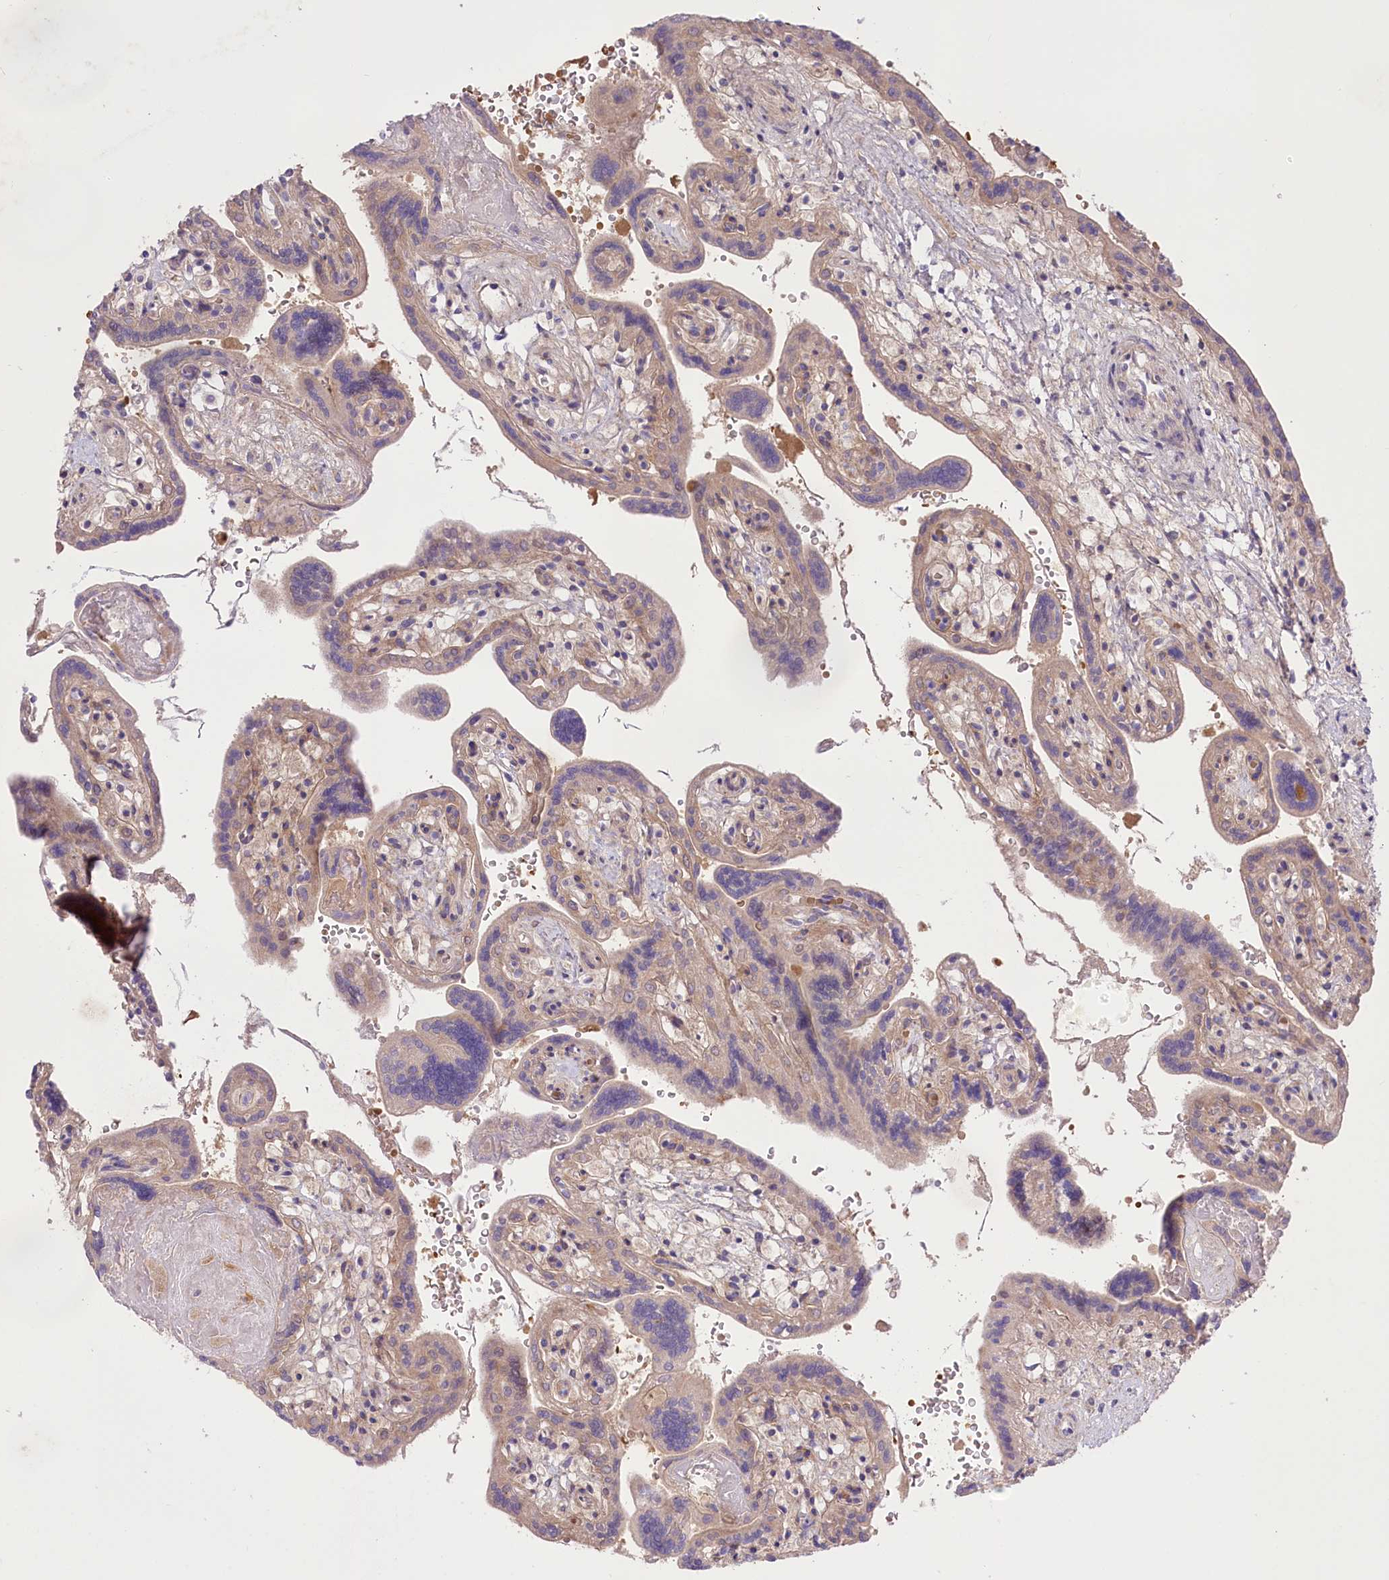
{"staining": {"intensity": "weak", "quantity": "<25%", "location": "cytoplasmic/membranous"}, "tissue": "placenta", "cell_type": "Trophoblastic cells", "image_type": "normal", "snomed": [{"axis": "morphology", "description": "Normal tissue, NOS"}, {"axis": "topography", "description": "Placenta"}], "caption": "Immunohistochemistry (IHC) micrograph of unremarkable human placenta stained for a protein (brown), which exhibits no positivity in trophoblastic cells.", "gene": "TRUB1", "patient": {"sex": "female", "age": 37}}